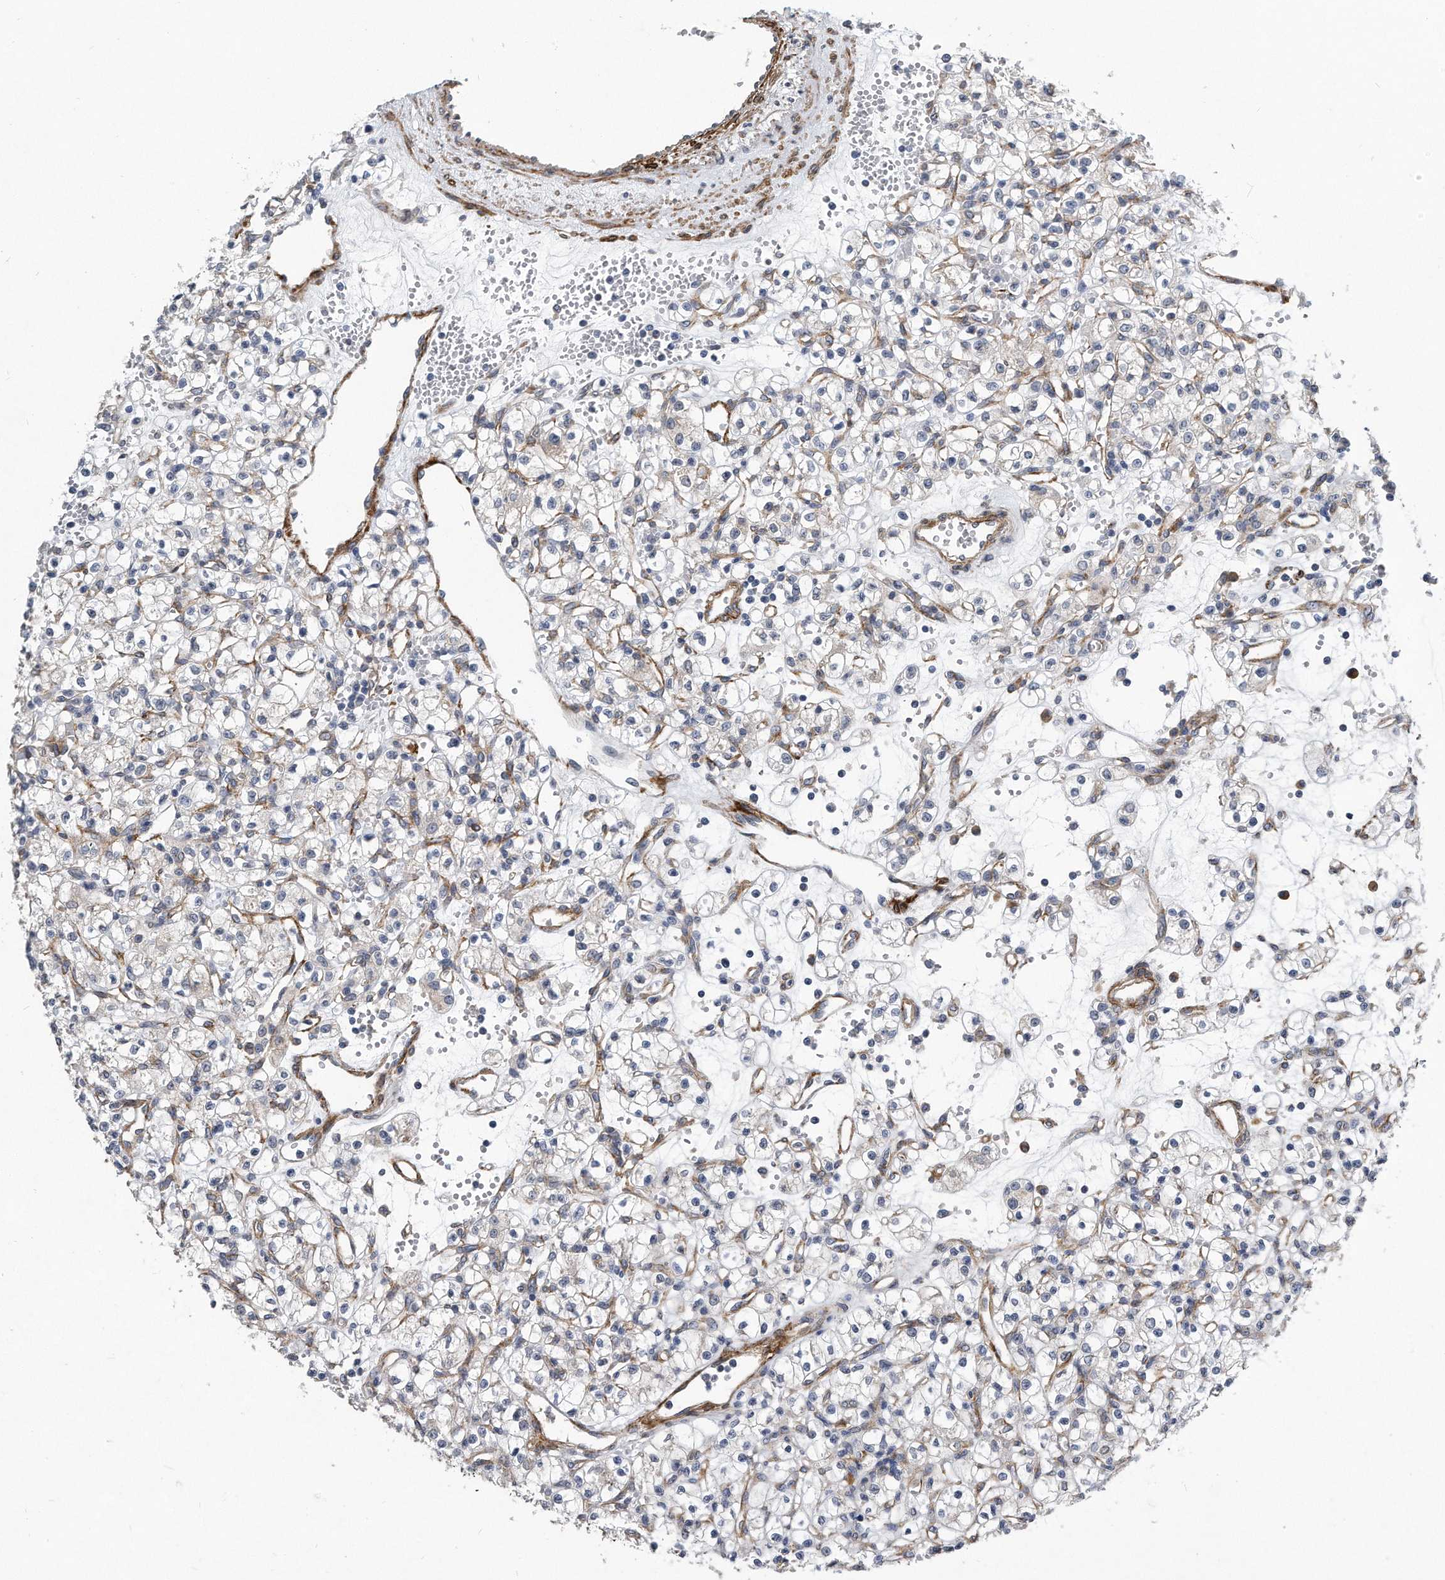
{"staining": {"intensity": "weak", "quantity": "<25%", "location": "cytoplasmic/membranous"}, "tissue": "renal cancer", "cell_type": "Tumor cells", "image_type": "cancer", "snomed": [{"axis": "morphology", "description": "Adenocarcinoma, NOS"}, {"axis": "topography", "description": "Kidney"}], "caption": "The photomicrograph demonstrates no significant positivity in tumor cells of renal cancer.", "gene": "EIF2B4", "patient": {"sex": "female", "age": 59}}